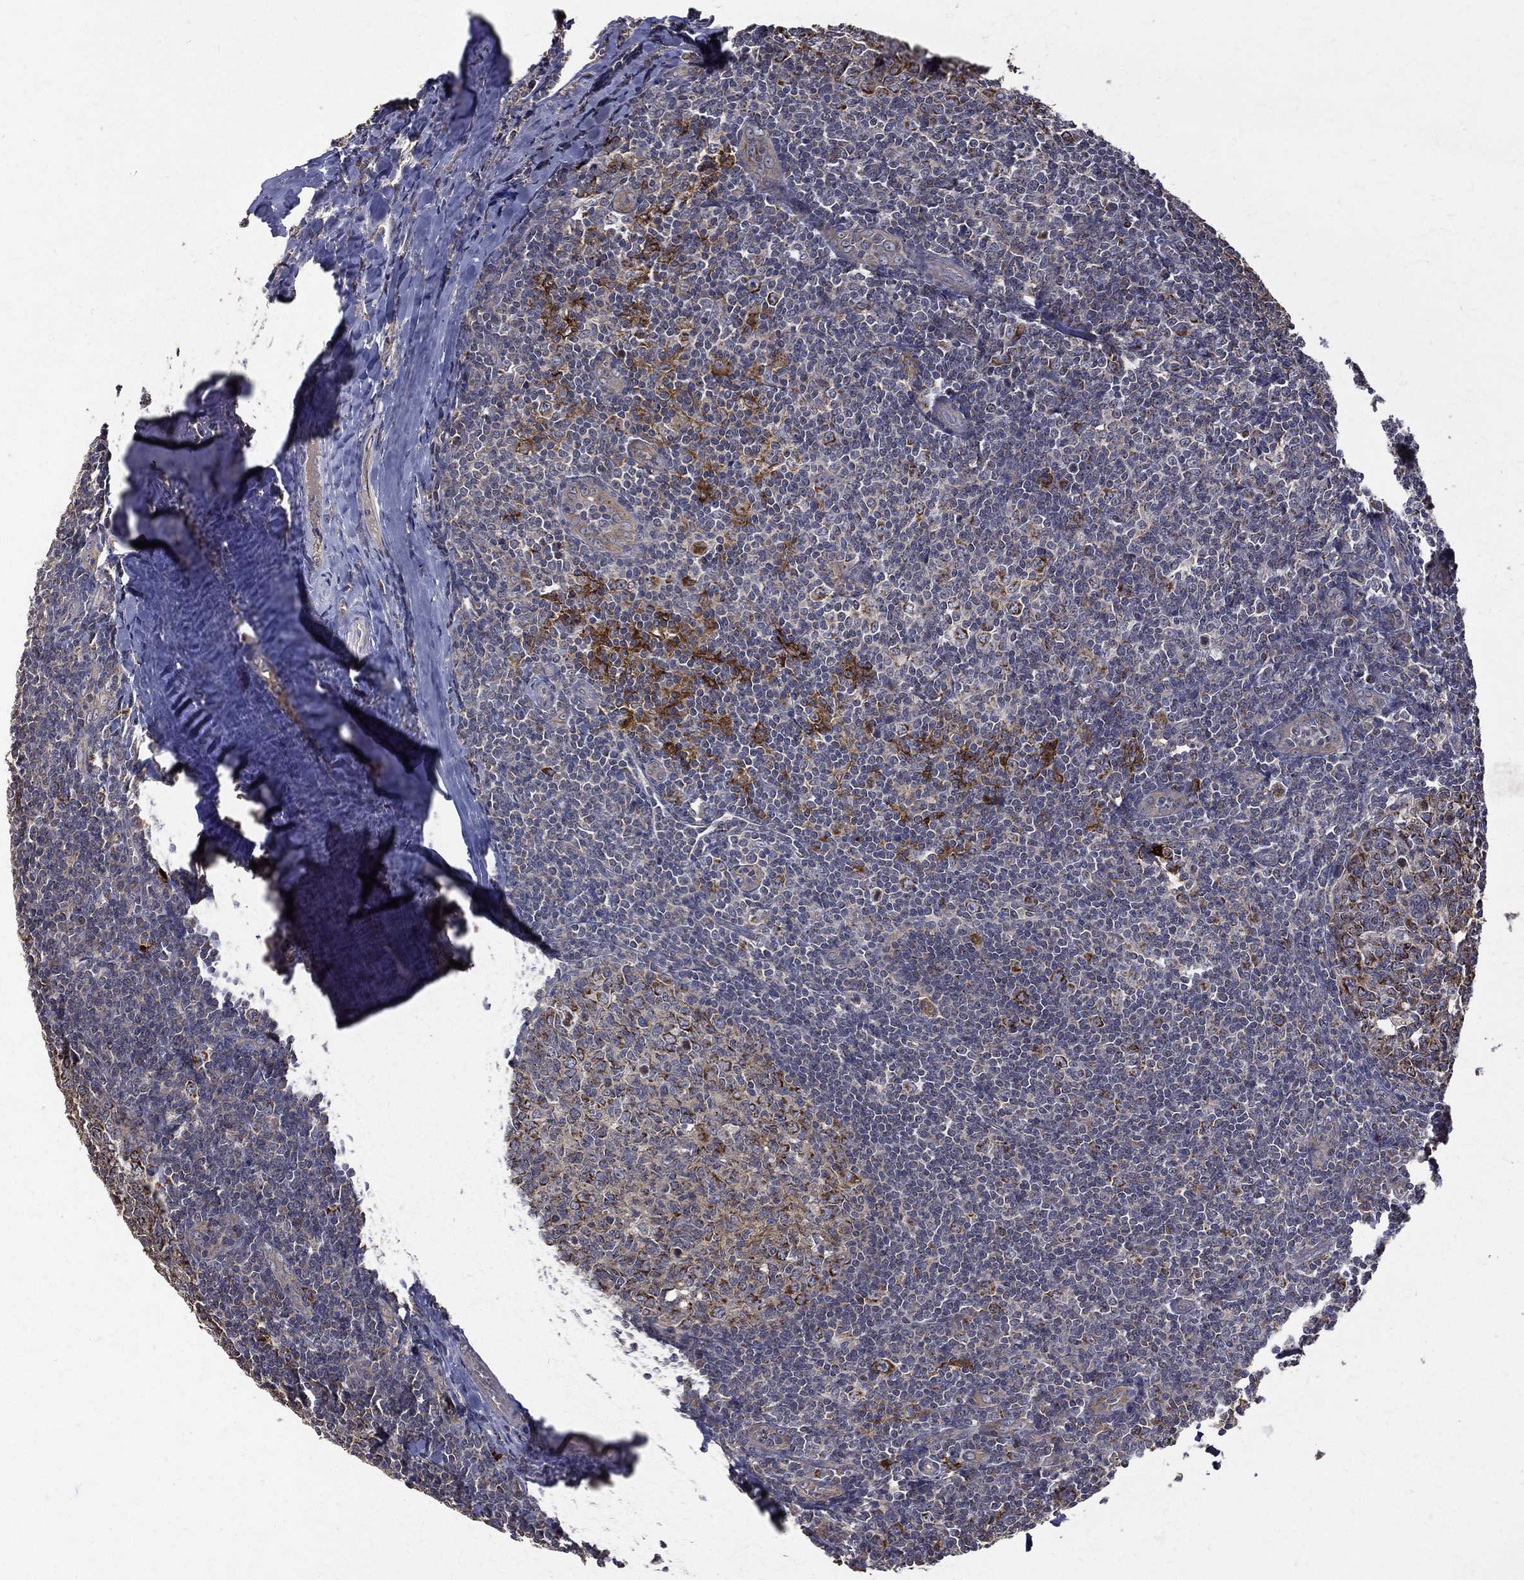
{"staining": {"intensity": "strong", "quantity": "25%-75%", "location": "cytoplasmic/membranous"}, "tissue": "tonsil", "cell_type": "Germinal center cells", "image_type": "normal", "snomed": [{"axis": "morphology", "description": "Normal tissue, NOS"}, {"axis": "topography", "description": "Tonsil"}], "caption": "Brown immunohistochemical staining in normal tonsil demonstrates strong cytoplasmic/membranous staining in approximately 25%-75% of germinal center cells.", "gene": "RPGR", "patient": {"sex": "male", "age": 20}}